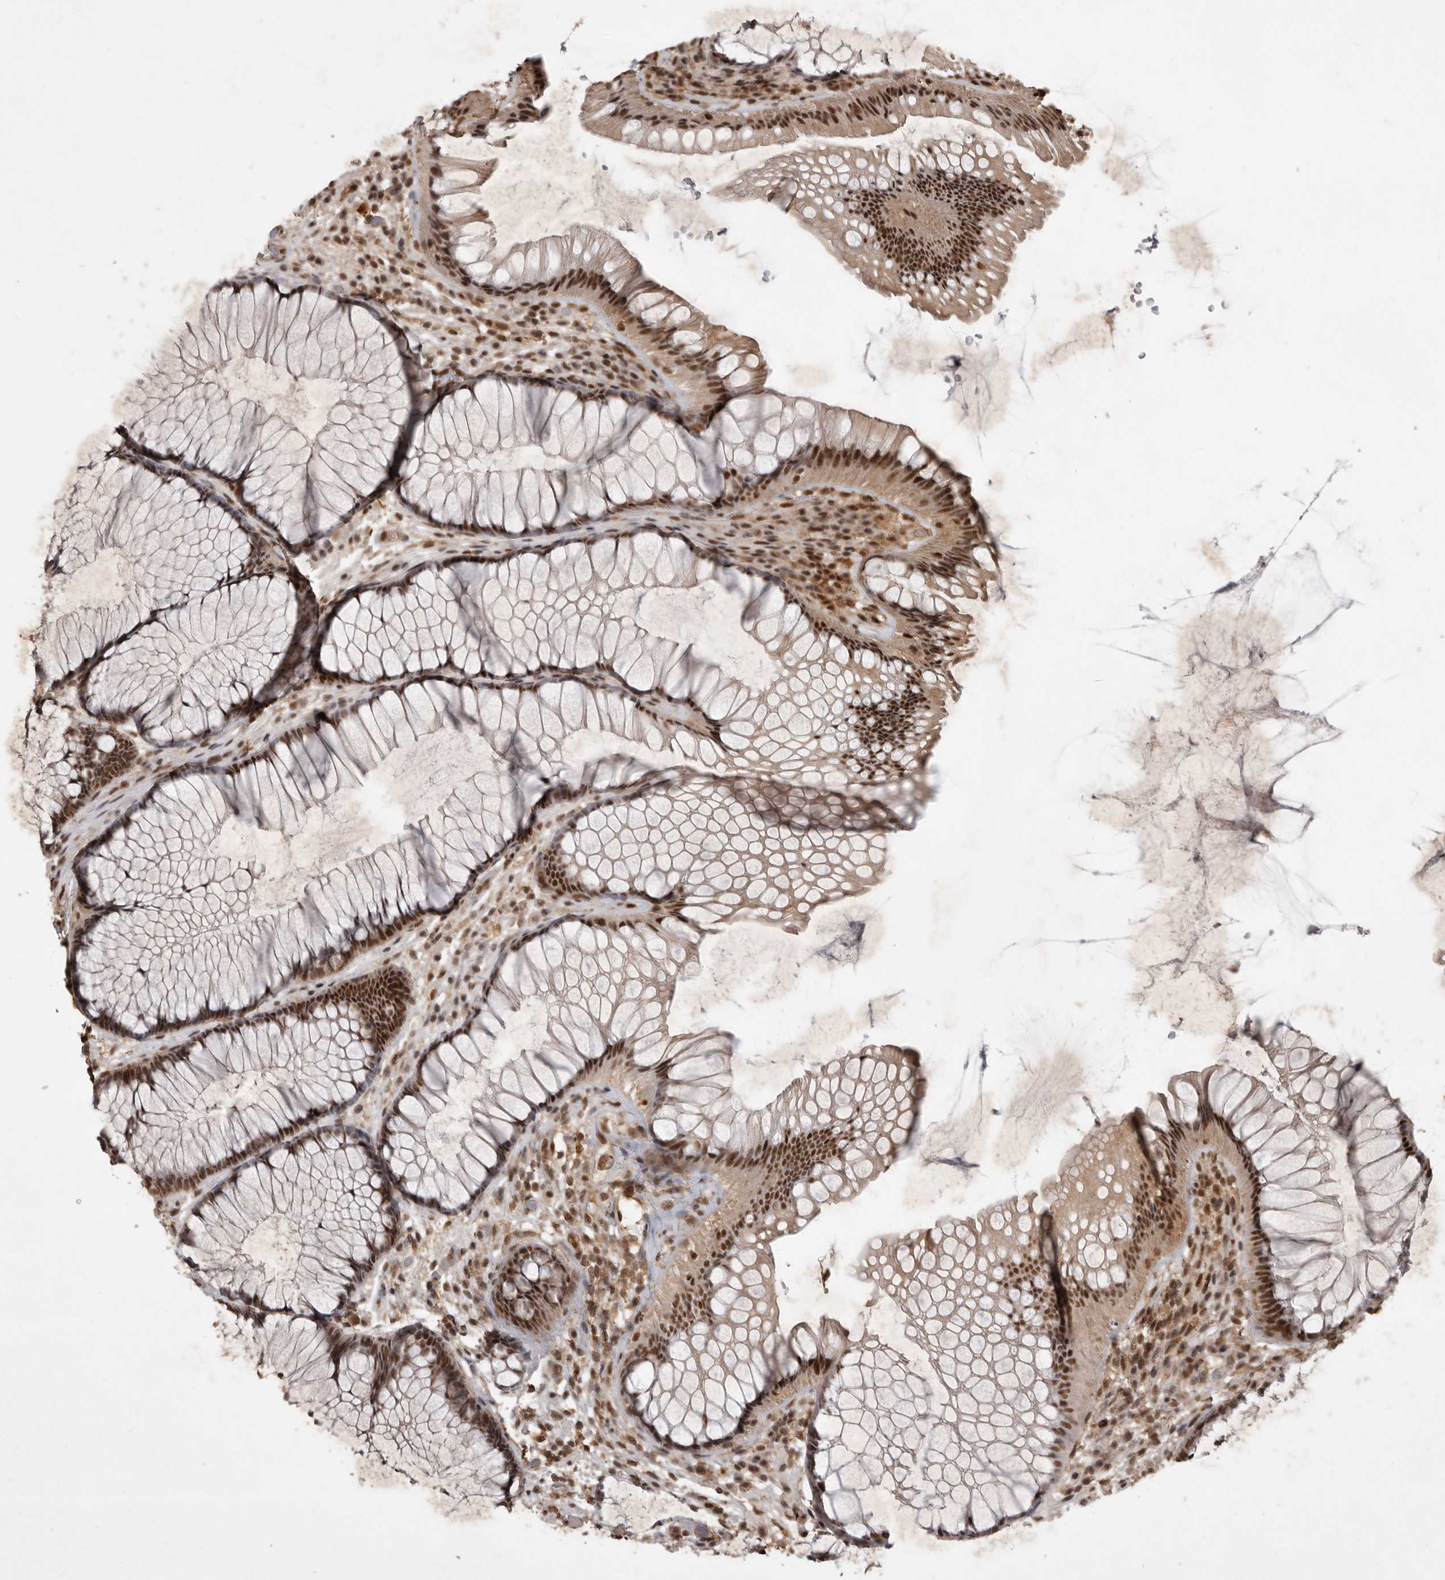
{"staining": {"intensity": "strong", "quantity": ">75%", "location": "cytoplasmic/membranous,nuclear"}, "tissue": "rectum", "cell_type": "Glandular cells", "image_type": "normal", "snomed": [{"axis": "morphology", "description": "Normal tissue, NOS"}, {"axis": "topography", "description": "Rectum"}], "caption": "Immunohistochemical staining of unremarkable human rectum displays strong cytoplasmic/membranous,nuclear protein positivity in approximately >75% of glandular cells.", "gene": "CBLL1", "patient": {"sex": "male", "age": 51}}